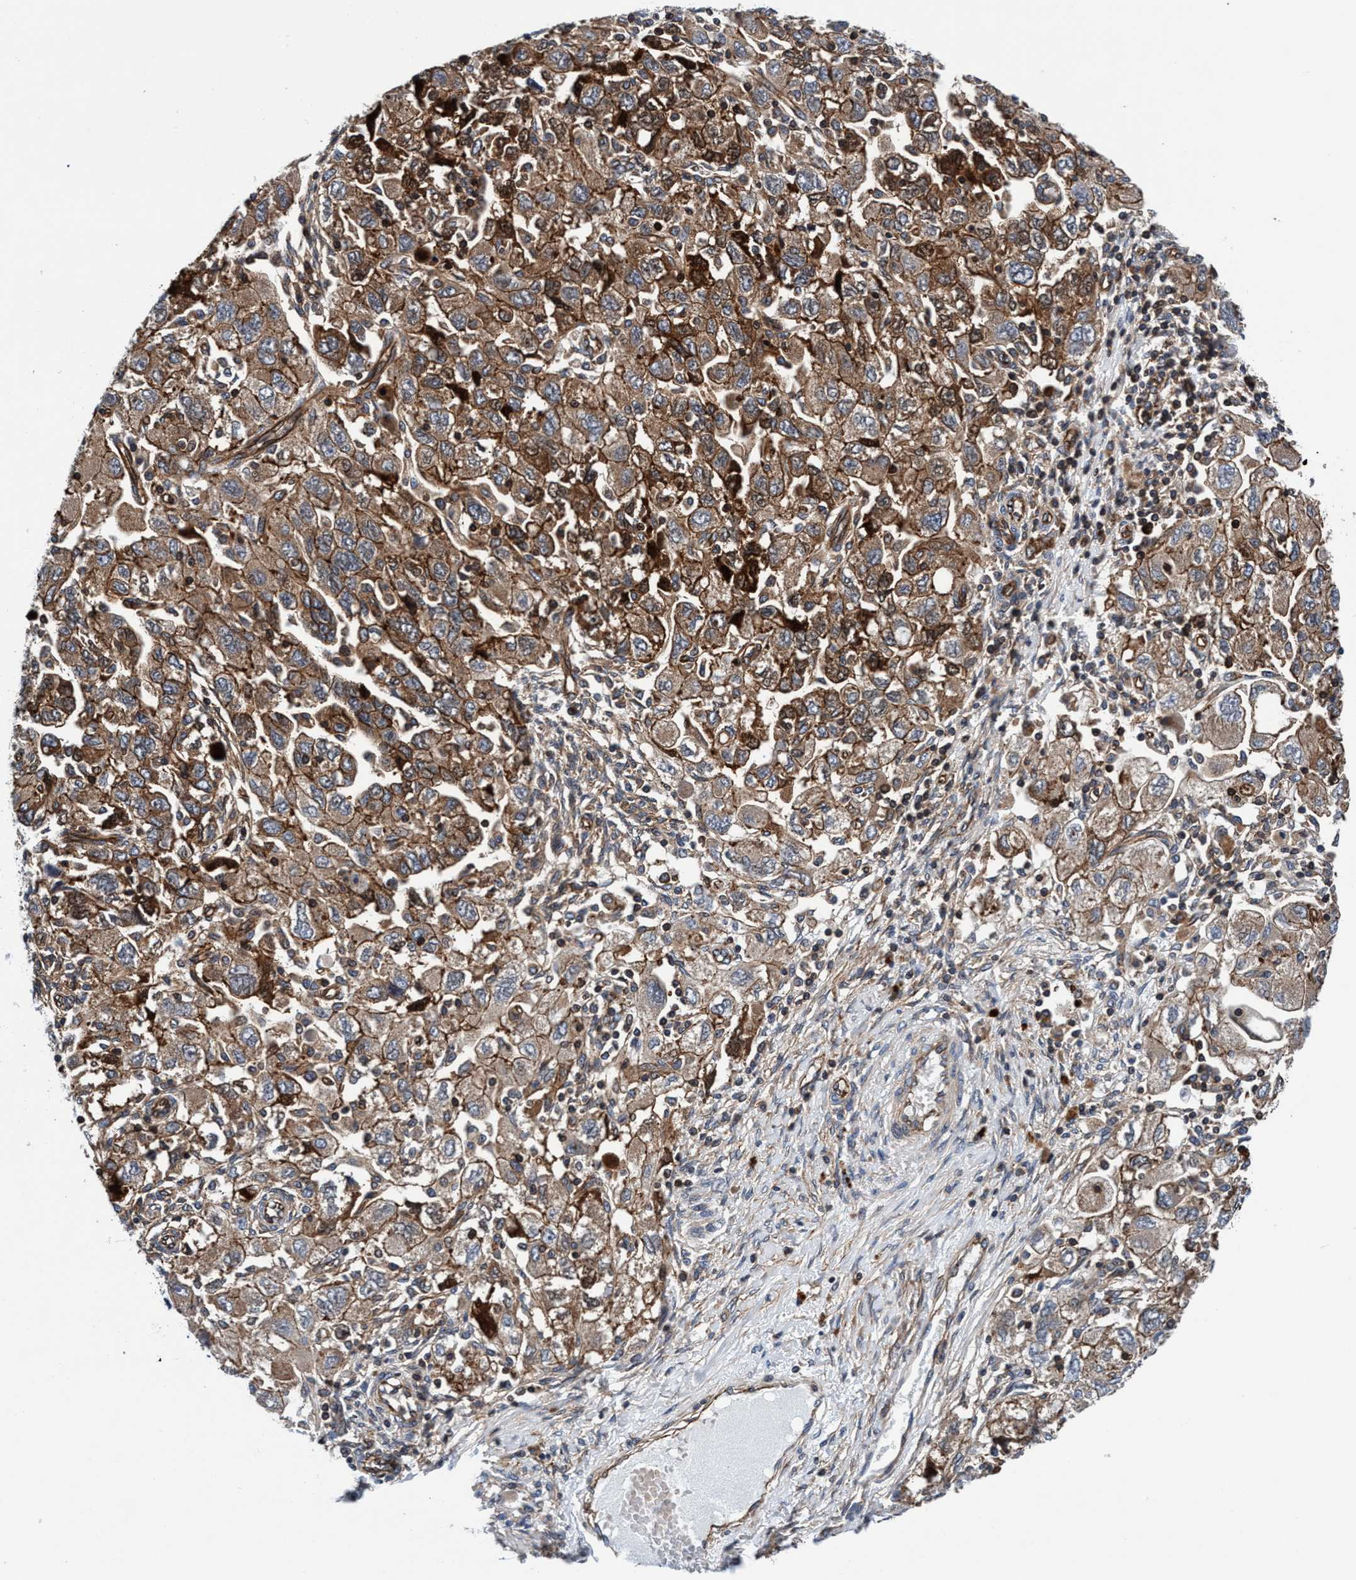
{"staining": {"intensity": "moderate", "quantity": ">75%", "location": "cytoplasmic/membranous"}, "tissue": "ovarian cancer", "cell_type": "Tumor cells", "image_type": "cancer", "snomed": [{"axis": "morphology", "description": "Carcinoma, NOS"}, {"axis": "morphology", "description": "Cystadenocarcinoma, serous, NOS"}, {"axis": "topography", "description": "Ovary"}], "caption": "Brown immunohistochemical staining in ovarian carcinoma exhibits moderate cytoplasmic/membranous expression in about >75% of tumor cells.", "gene": "MCM3AP", "patient": {"sex": "female", "age": 69}}